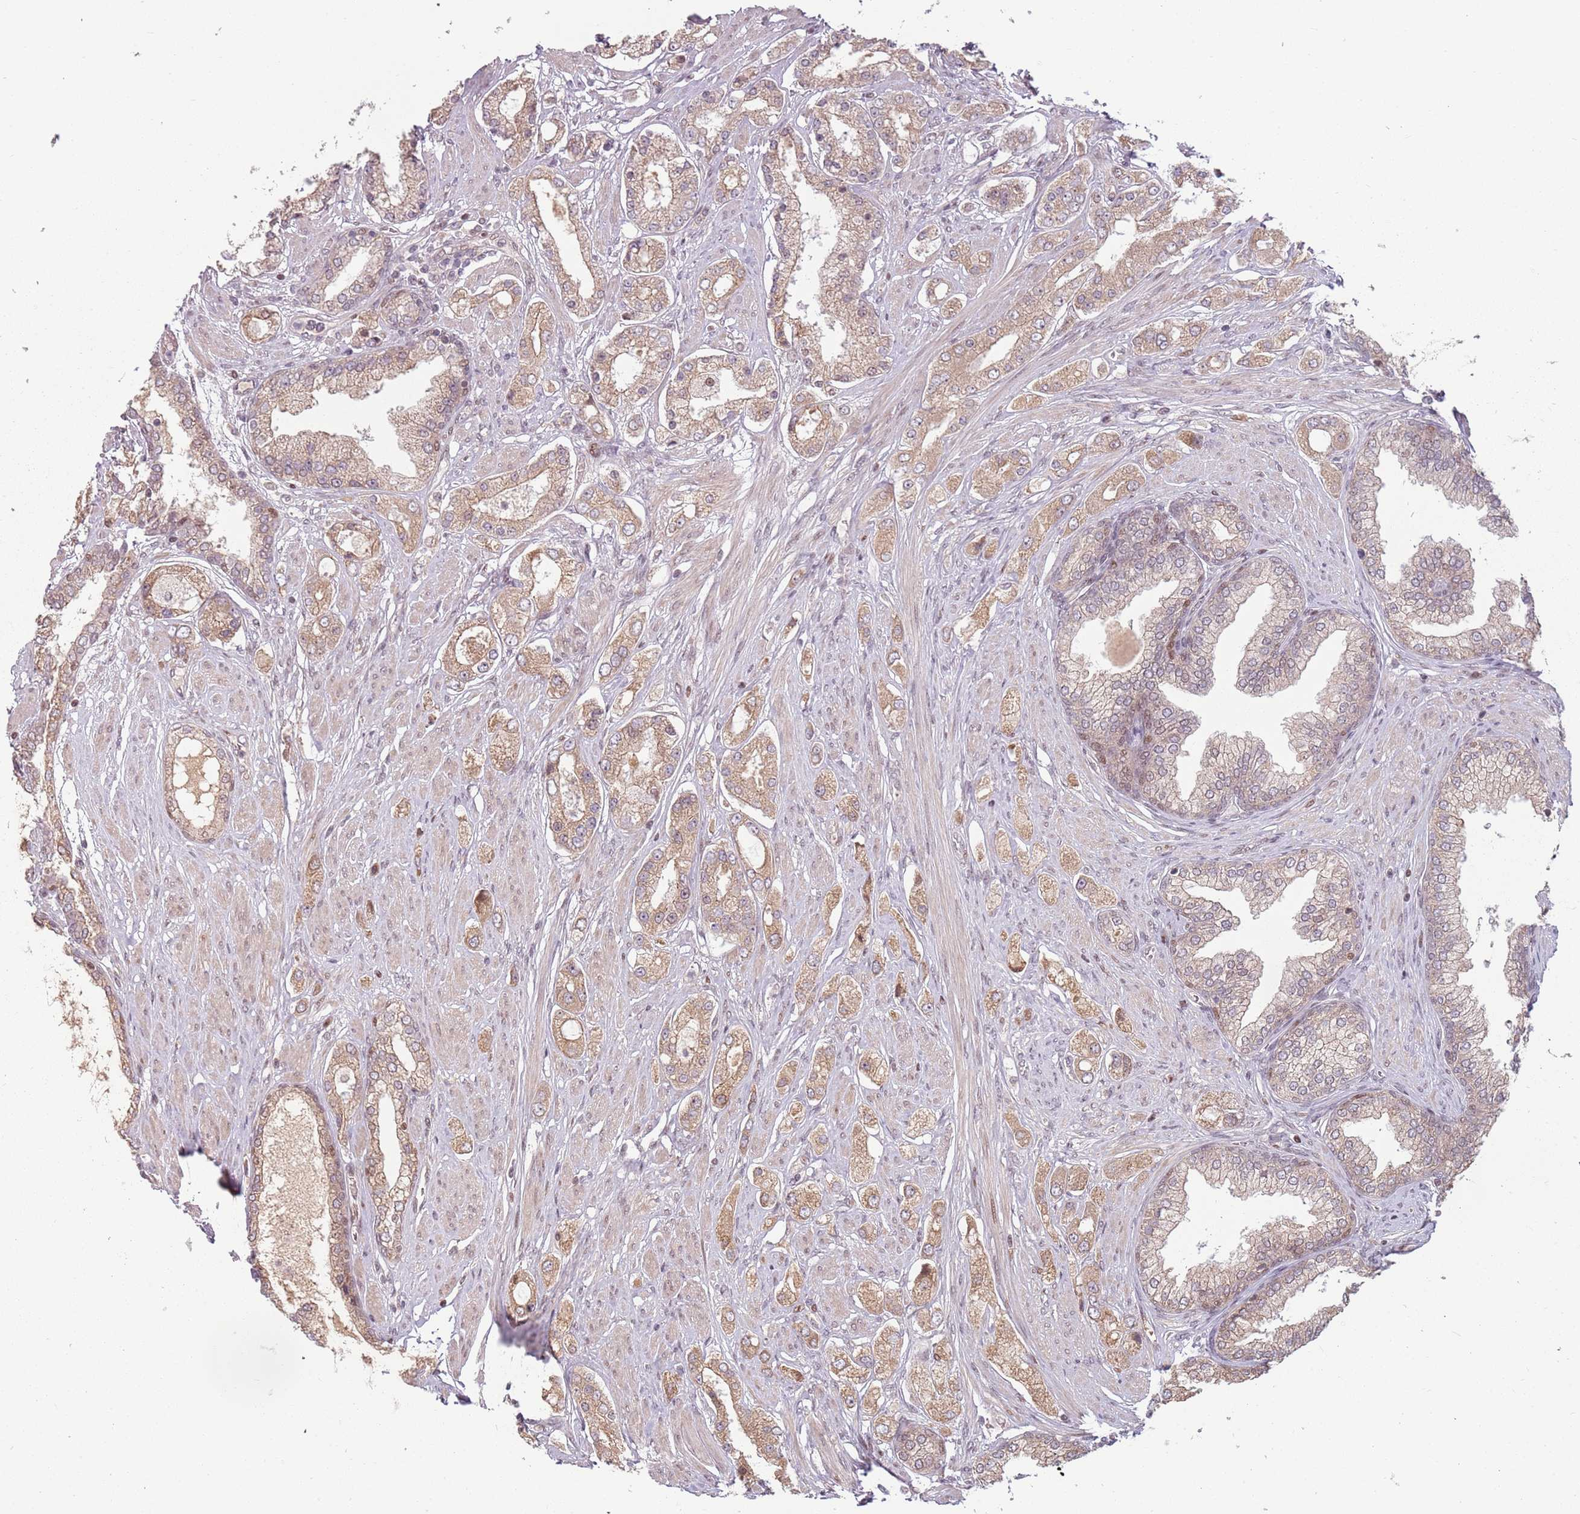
{"staining": {"intensity": "moderate", "quantity": "<25%", "location": "cytoplasmic/membranous"}, "tissue": "prostate cancer", "cell_type": "Tumor cells", "image_type": "cancer", "snomed": [{"axis": "morphology", "description": "Adenocarcinoma, High grade"}, {"axis": "topography", "description": "Prostate"}], "caption": "The immunohistochemical stain labels moderate cytoplasmic/membranous staining in tumor cells of prostate high-grade adenocarcinoma tissue.", "gene": "ADGRG1", "patient": {"sex": "male", "age": 68}}